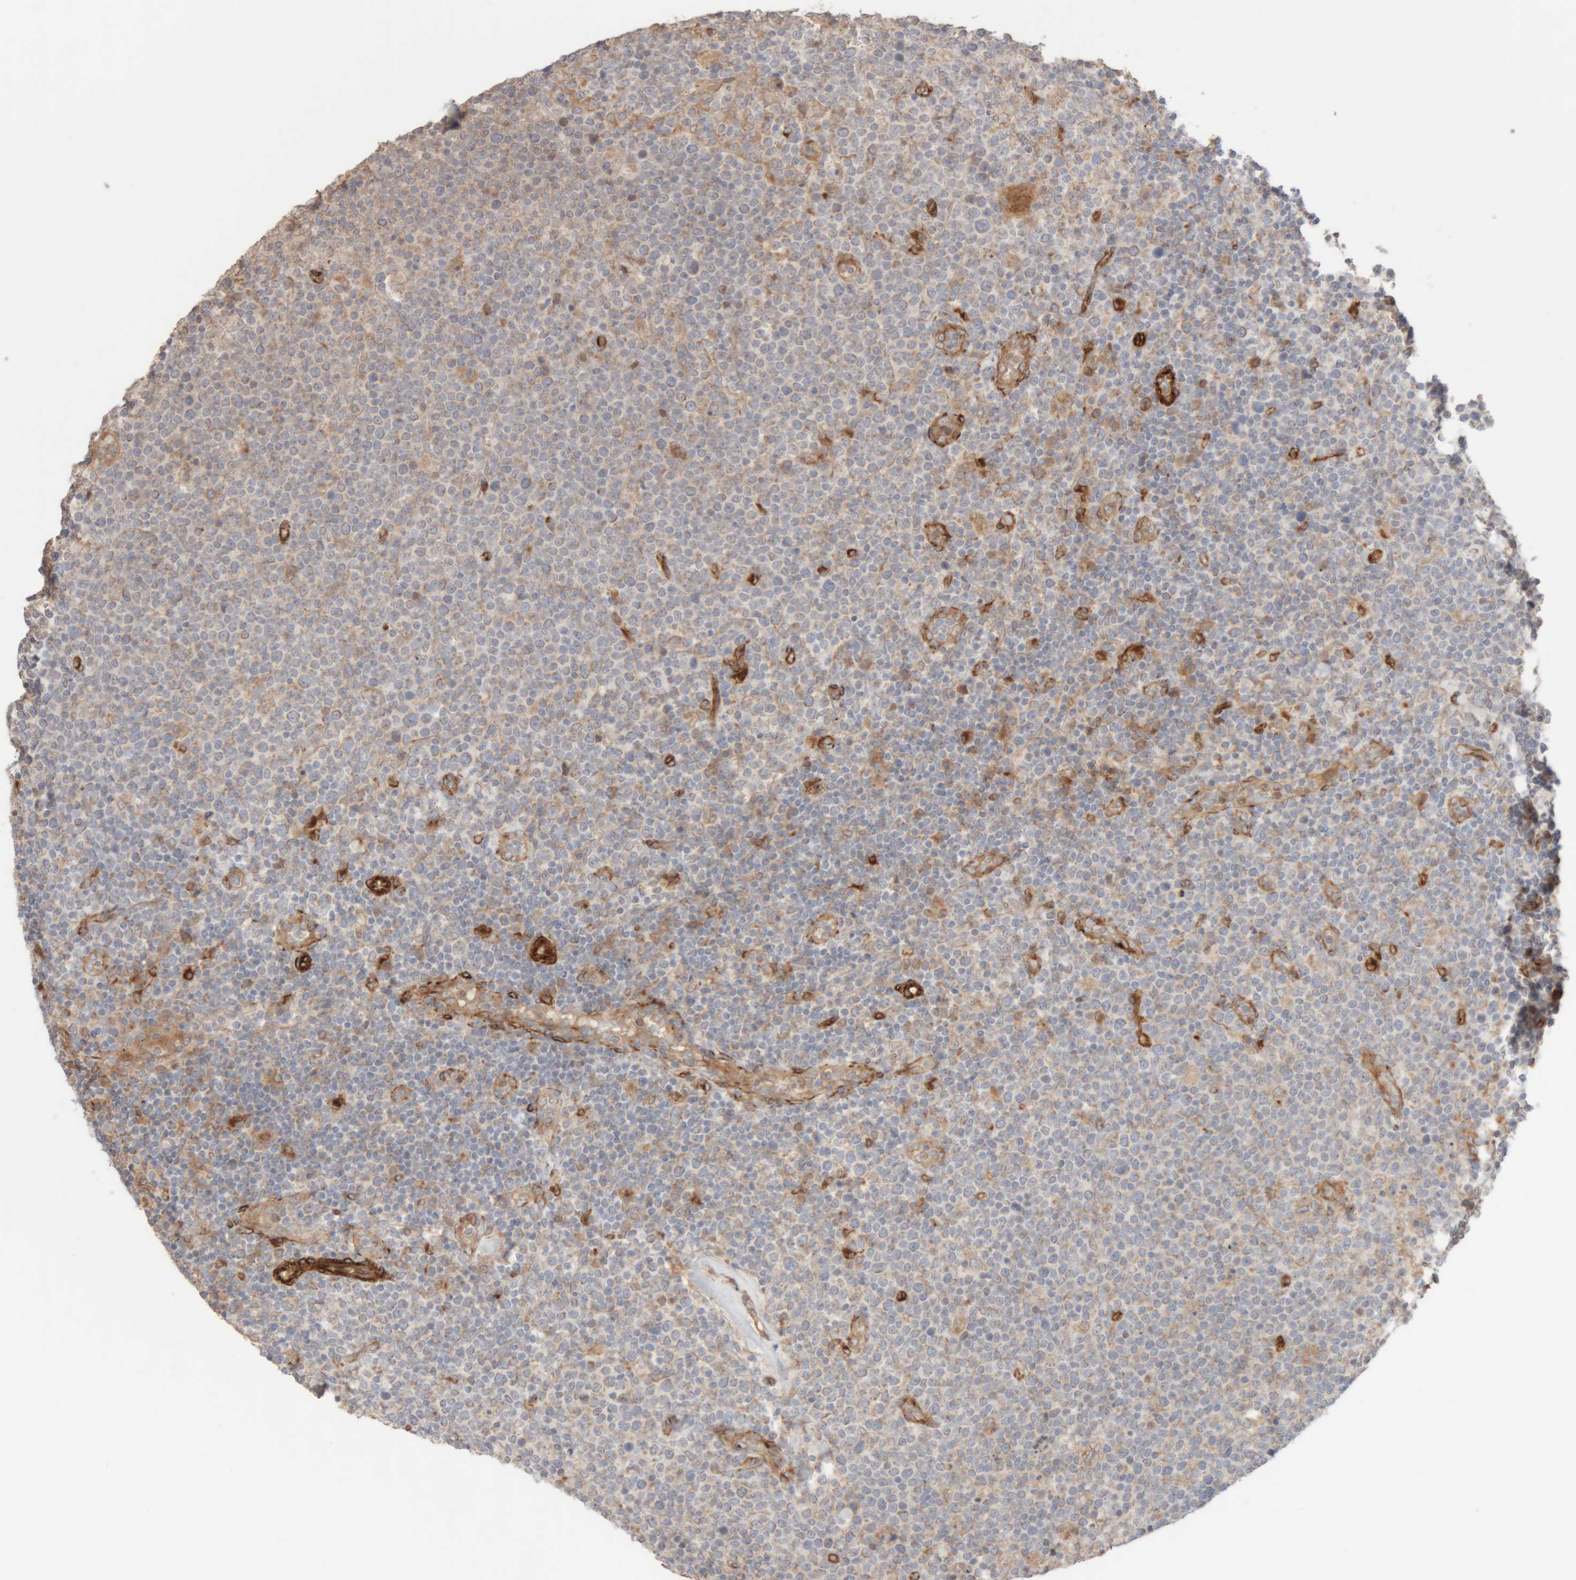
{"staining": {"intensity": "weak", "quantity": "<25%", "location": "cytoplasmic/membranous"}, "tissue": "lymphoma", "cell_type": "Tumor cells", "image_type": "cancer", "snomed": [{"axis": "morphology", "description": "Malignant lymphoma, non-Hodgkin's type, High grade"}, {"axis": "topography", "description": "Lymph node"}], "caption": "An IHC micrograph of lymphoma is shown. There is no staining in tumor cells of lymphoma.", "gene": "RAB32", "patient": {"sex": "male", "age": 61}}